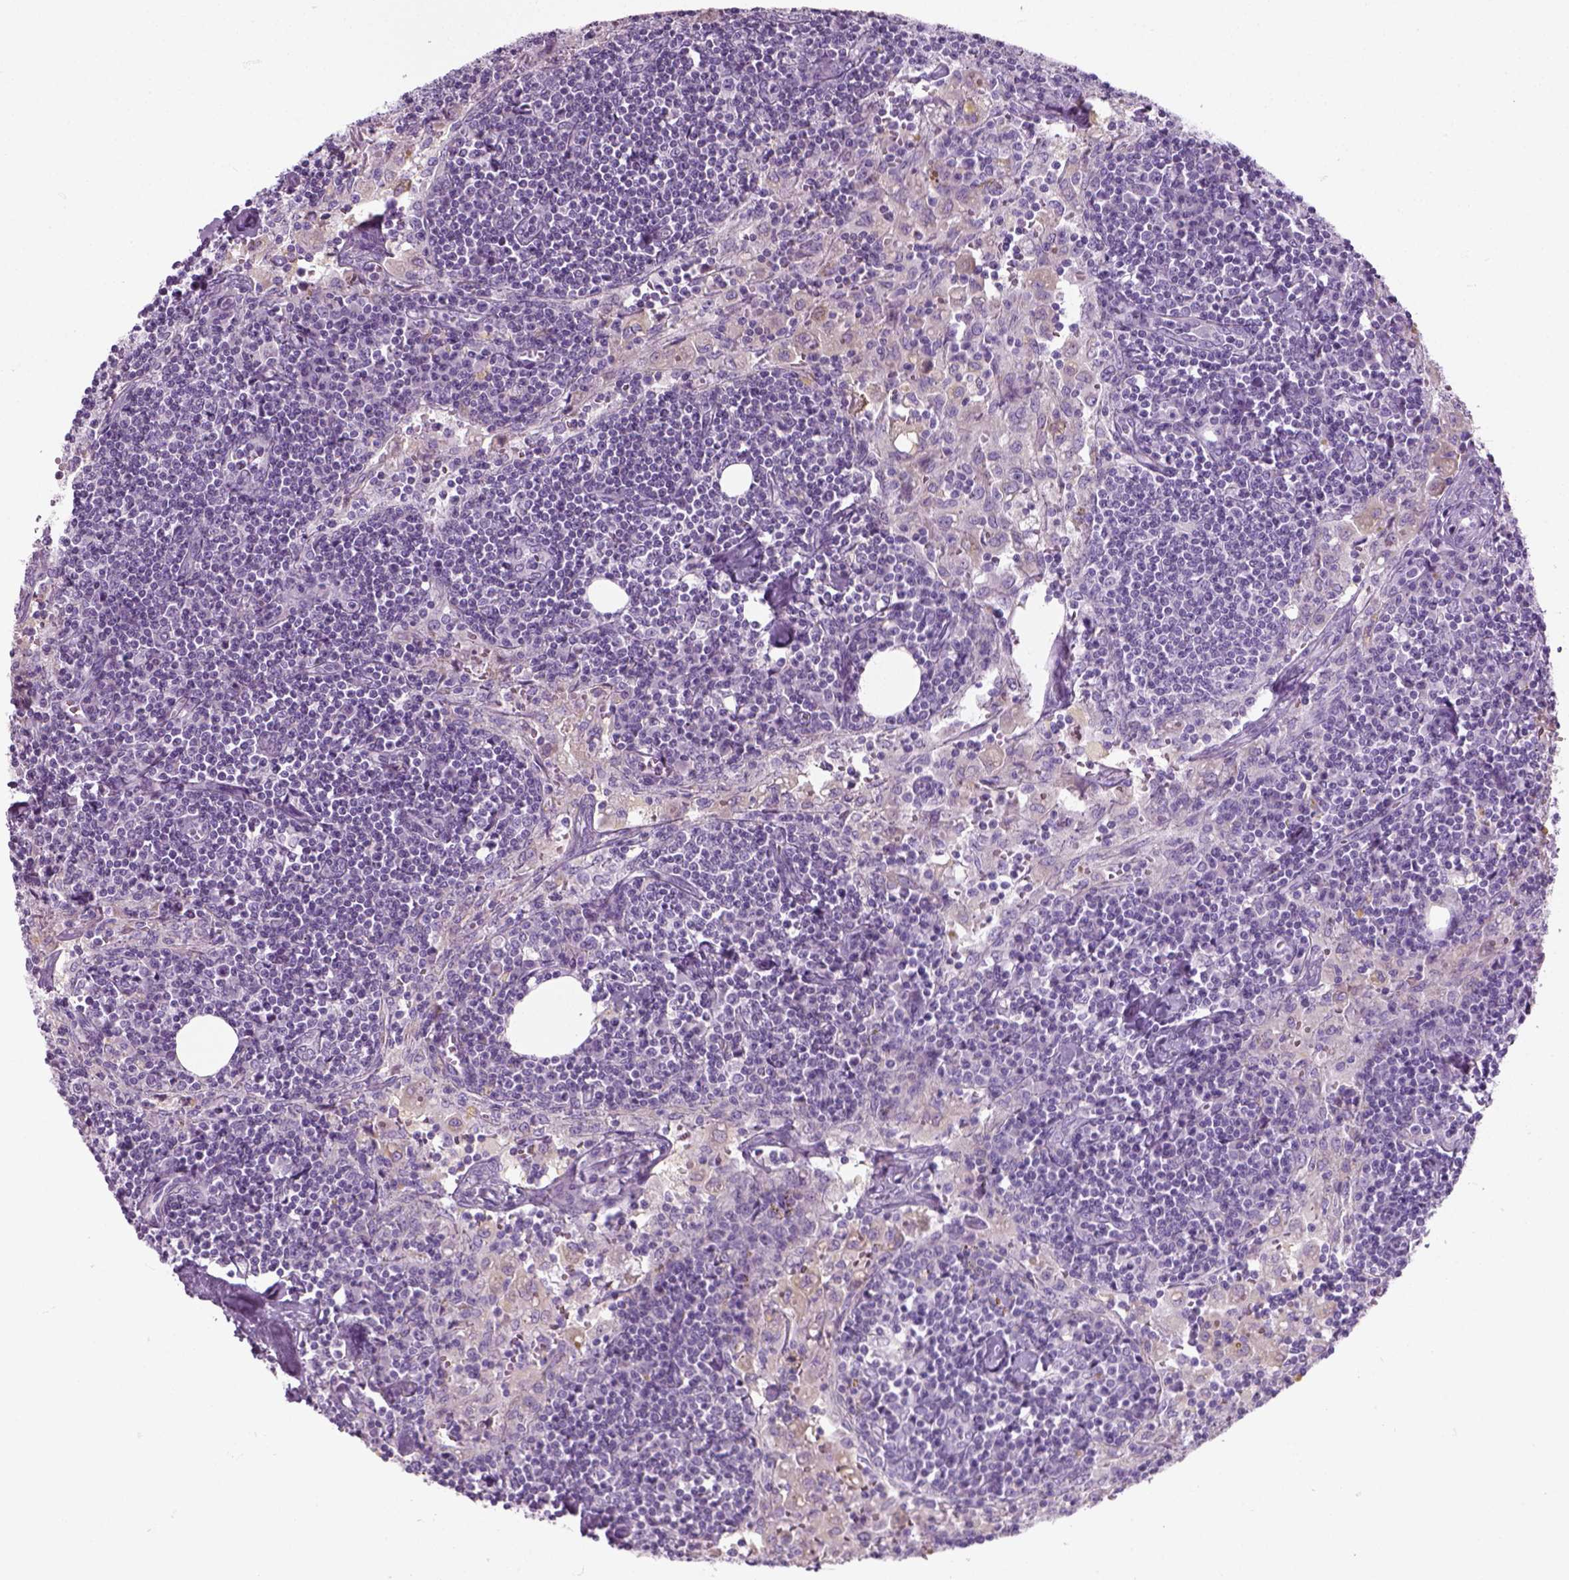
{"staining": {"intensity": "negative", "quantity": "none", "location": "none"}, "tissue": "lymph node", "cell_type": "Germinal center cells", "image_type": "normal", "snomed": [{"axis": "morphology", "description": "Normal tissue, NOS"}, {"axis": "topography", "description": "Lymph node"}], "caption": "The image displays no staining of germinal center cells in benign lymph node.", "gene": "SLC12A5", "patient": {"sex": "male", "age": 55}}